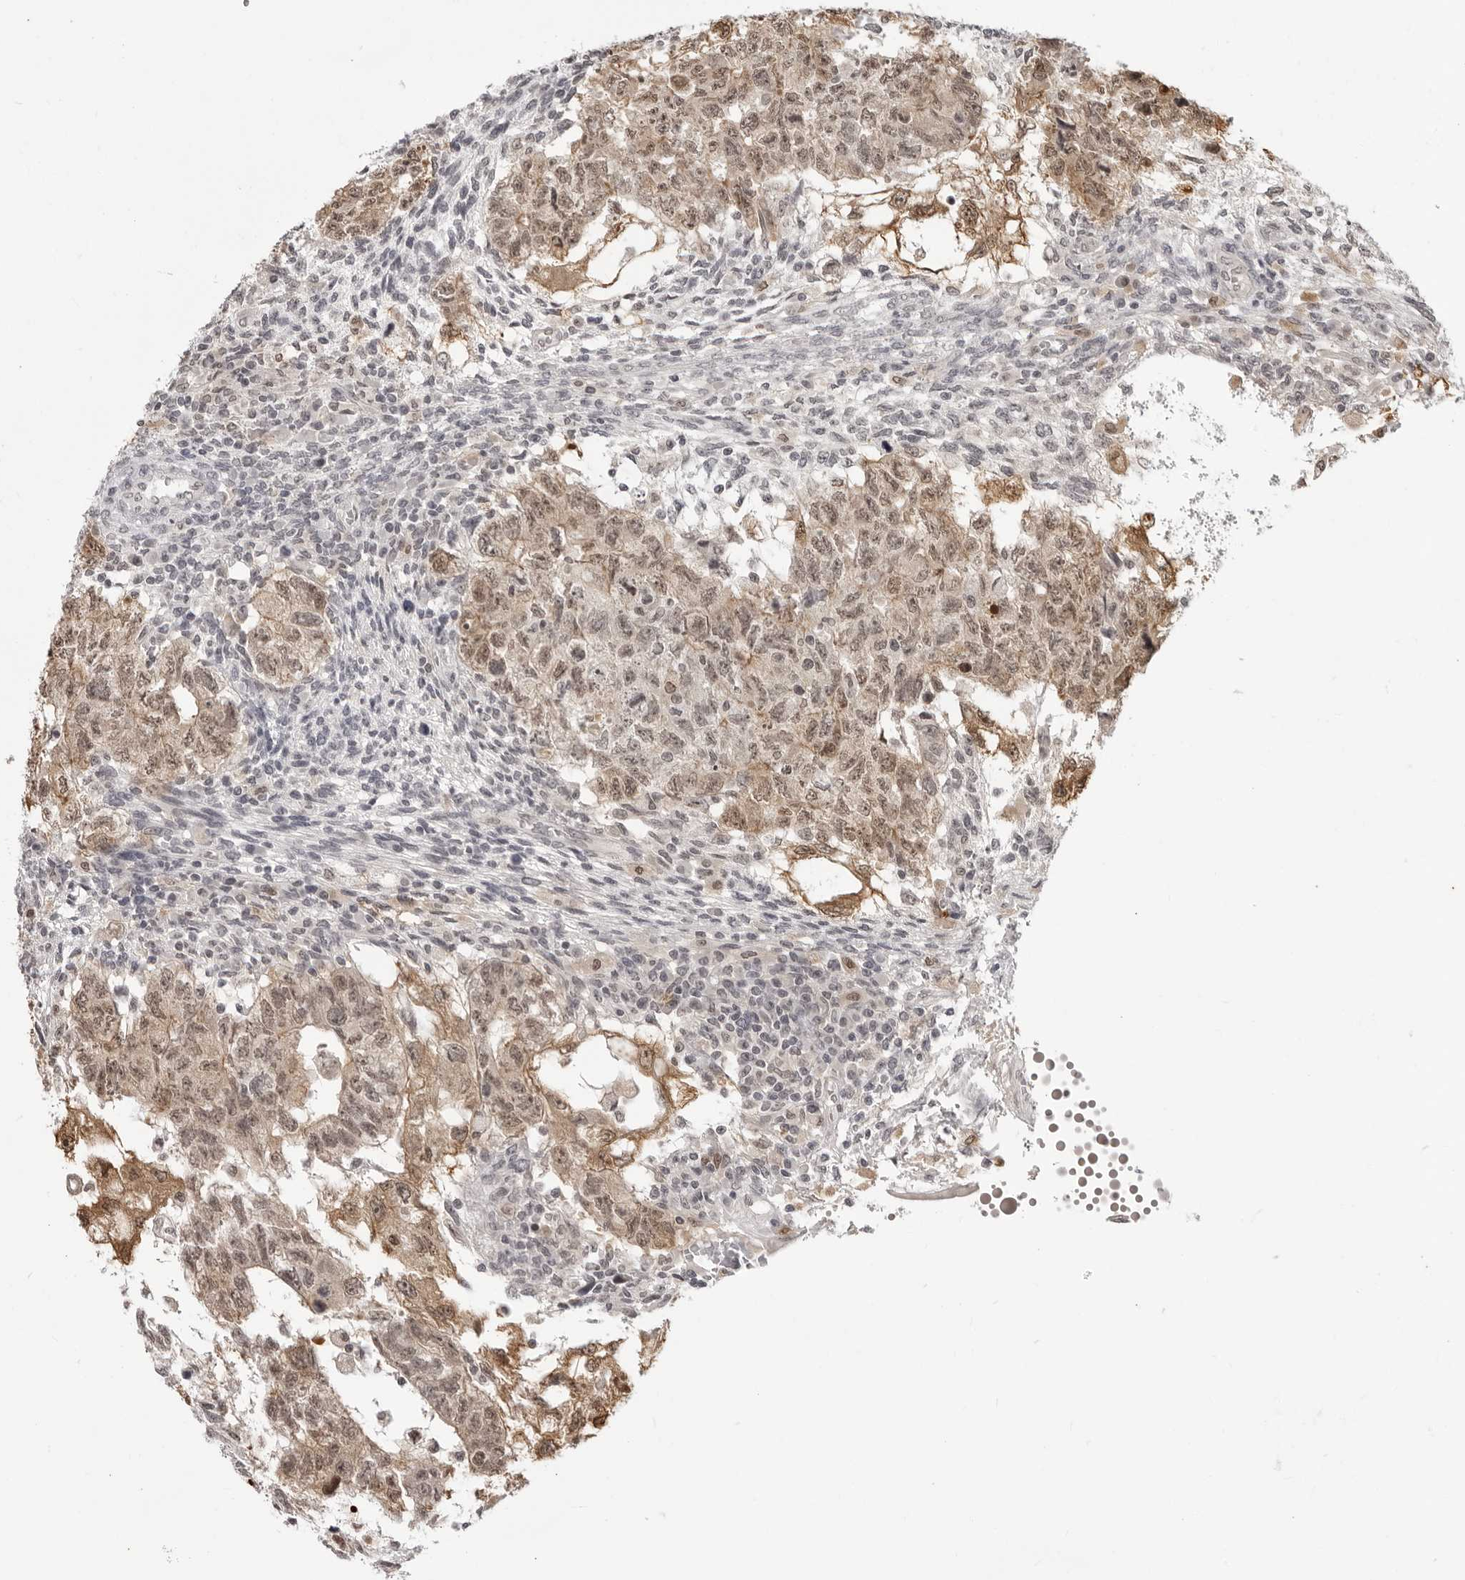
{"staining": {"intensity": "moderate", "quantity": ">75%", "location": "nuclear"}, "tissue": "testis cancer", "cell_type": "Tumor cells", "image_type": "cancer", "snomed": [{"axis": "morphology", "description": "Normal tissue, NOS"}, {"axis": "morphology", "description": "Carcinoma, Embryonal, NOS"}, {"axis": "topography", "description": "Testis"}], "caption": "An immunohistochemistry (IHC) image of neoplastic tissue is shown. Protein staining in brown shows moderate nuclear positivity in testis cancer within tumor cells.", "gene": "SRGAP2", "patient": {"sex": "male", "age": 36}}